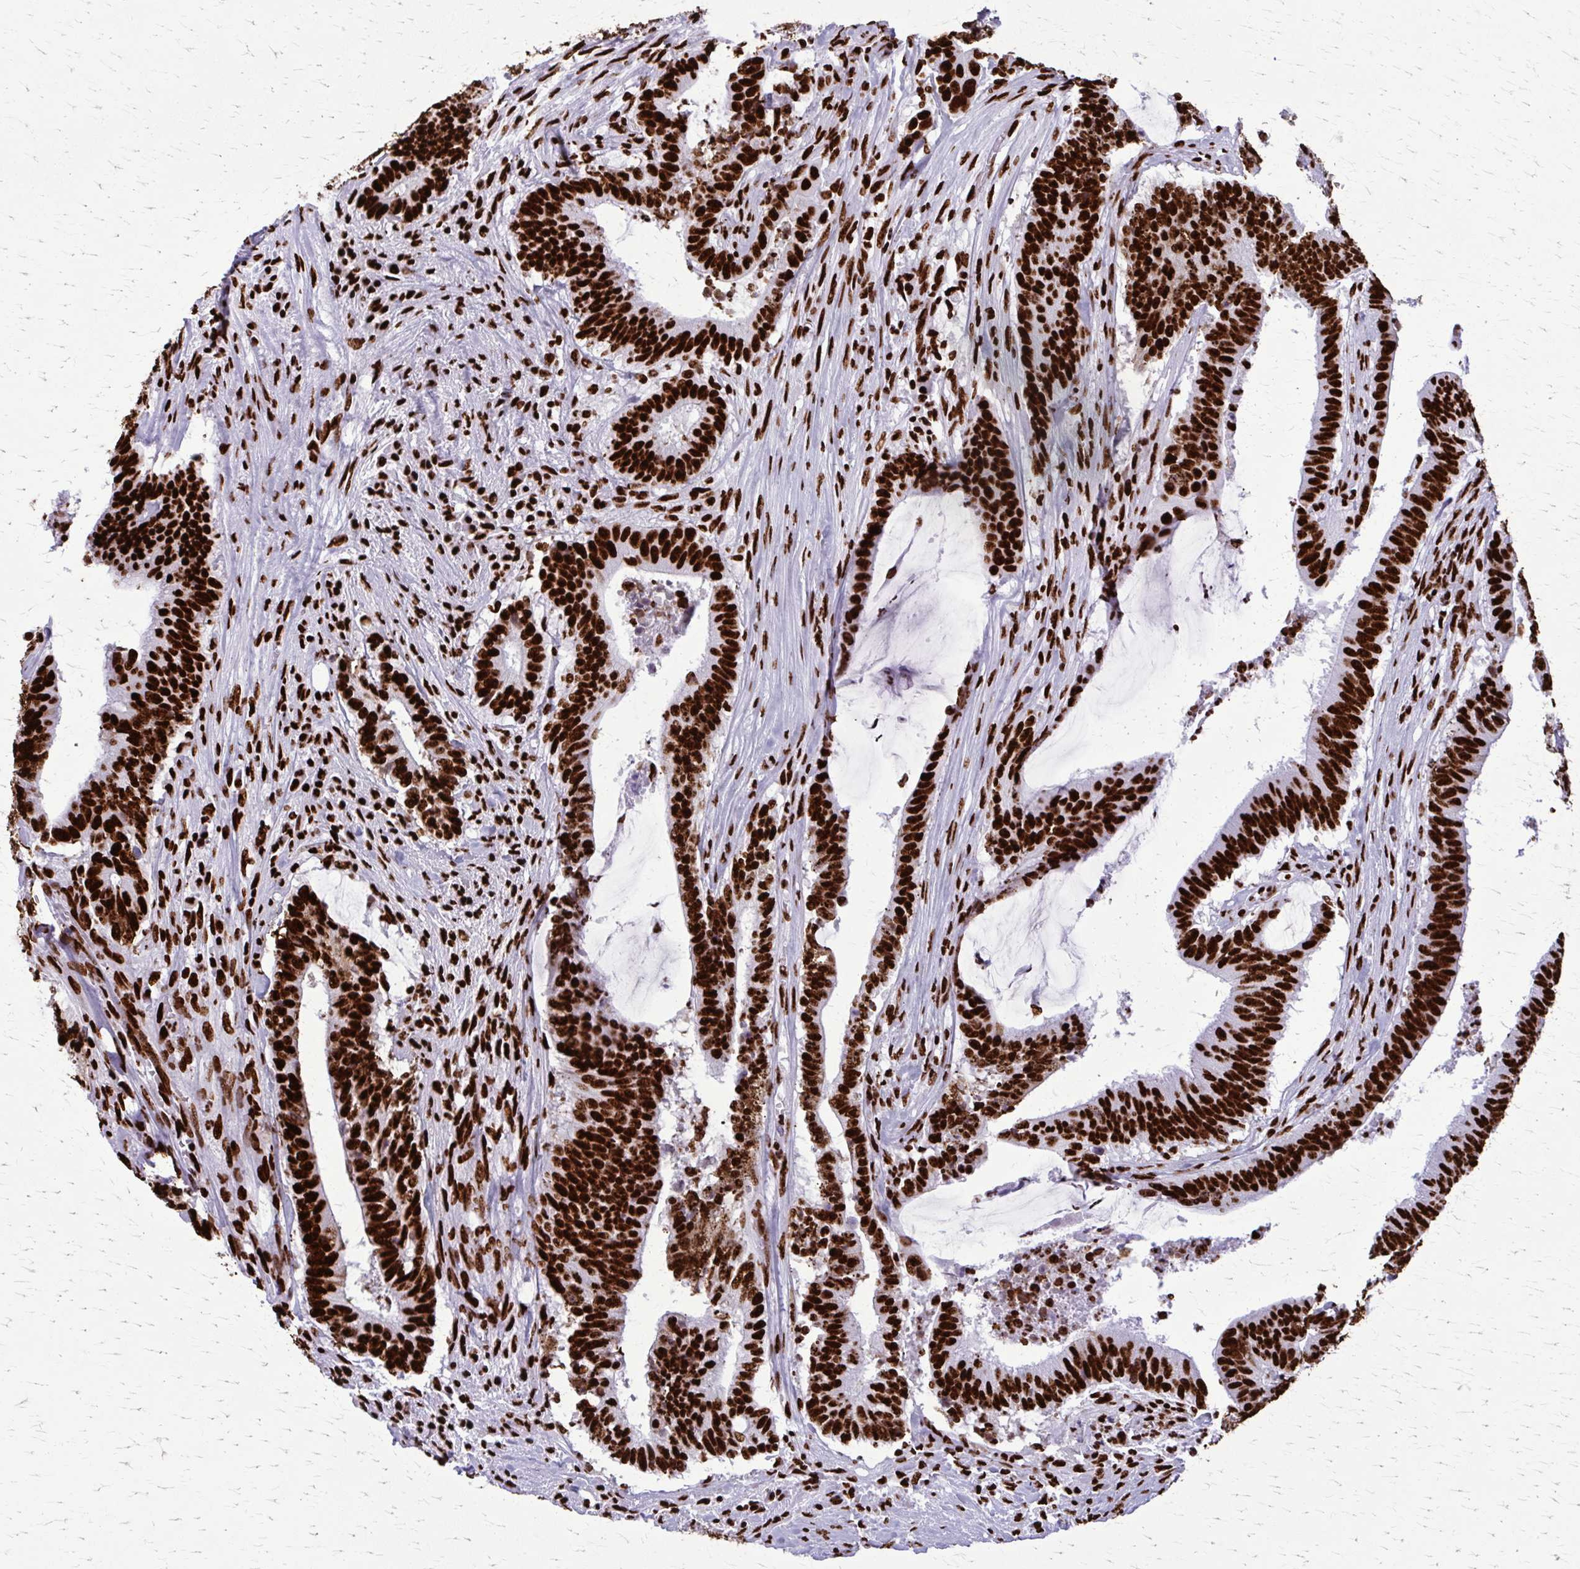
{"staining": {"intensity": "strong", "quantity": ">75%", "location": "nuclear"}, "tissue": "colorectal cancer", "cell_type": "Tumor cells", "image_type": "cancer", "snomed": [{"axis": "morphology", "description": "Adenocarcinoma, NOS"}, {"axis": "topography", "description": "Colon"}], "caption": "A histopathology image showing strong nuclear staining in about >75% of tumor cells in colorectal adenocarcinoma, as visualized by brown immunohistochemical staining.", "gene": "SFPQ", "patient": {"sex": "female", "age": 43}}